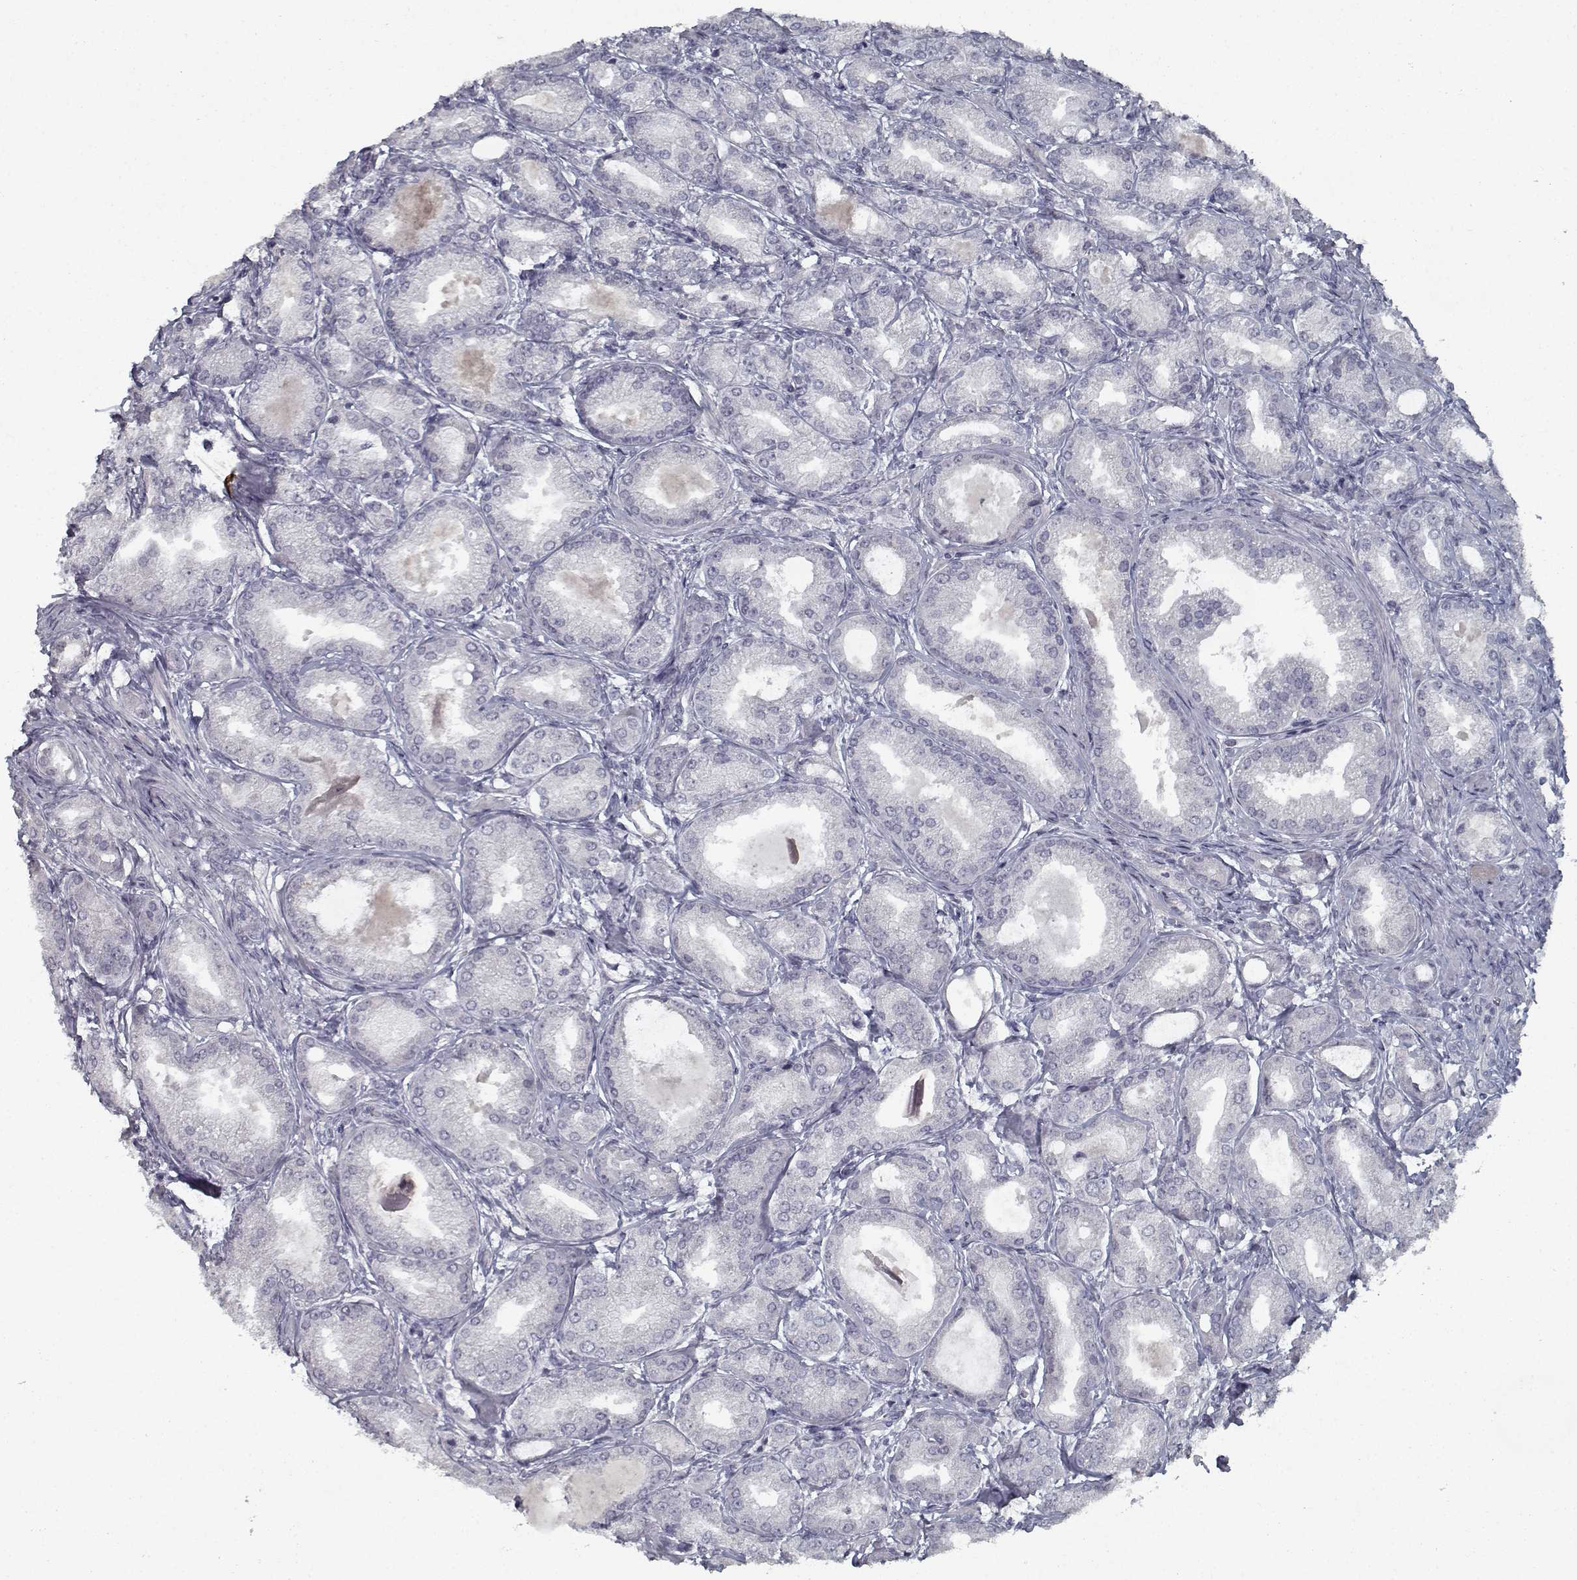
{"staining": {"intensity": "negative", "quantity": "none", "location": "none"}, "tissue": "prostate cancer", "cell_type": "Tumor cells", "image_type": "cancer", "snomed": [{"axis": "morphology", "description": "Adenocarcinoma, NOS"}, {"axis": "topography", "description": "Prostate and seminal vesicle, NOS"}, {"axis": "topography", "description": "Prostate"}], "caption": "Protein analysis of adenocarcinoma (prostate) displays no significant staining in tumor cells.", "gene": "GAD2", "patient": {"sex": "male", "age": 77}}